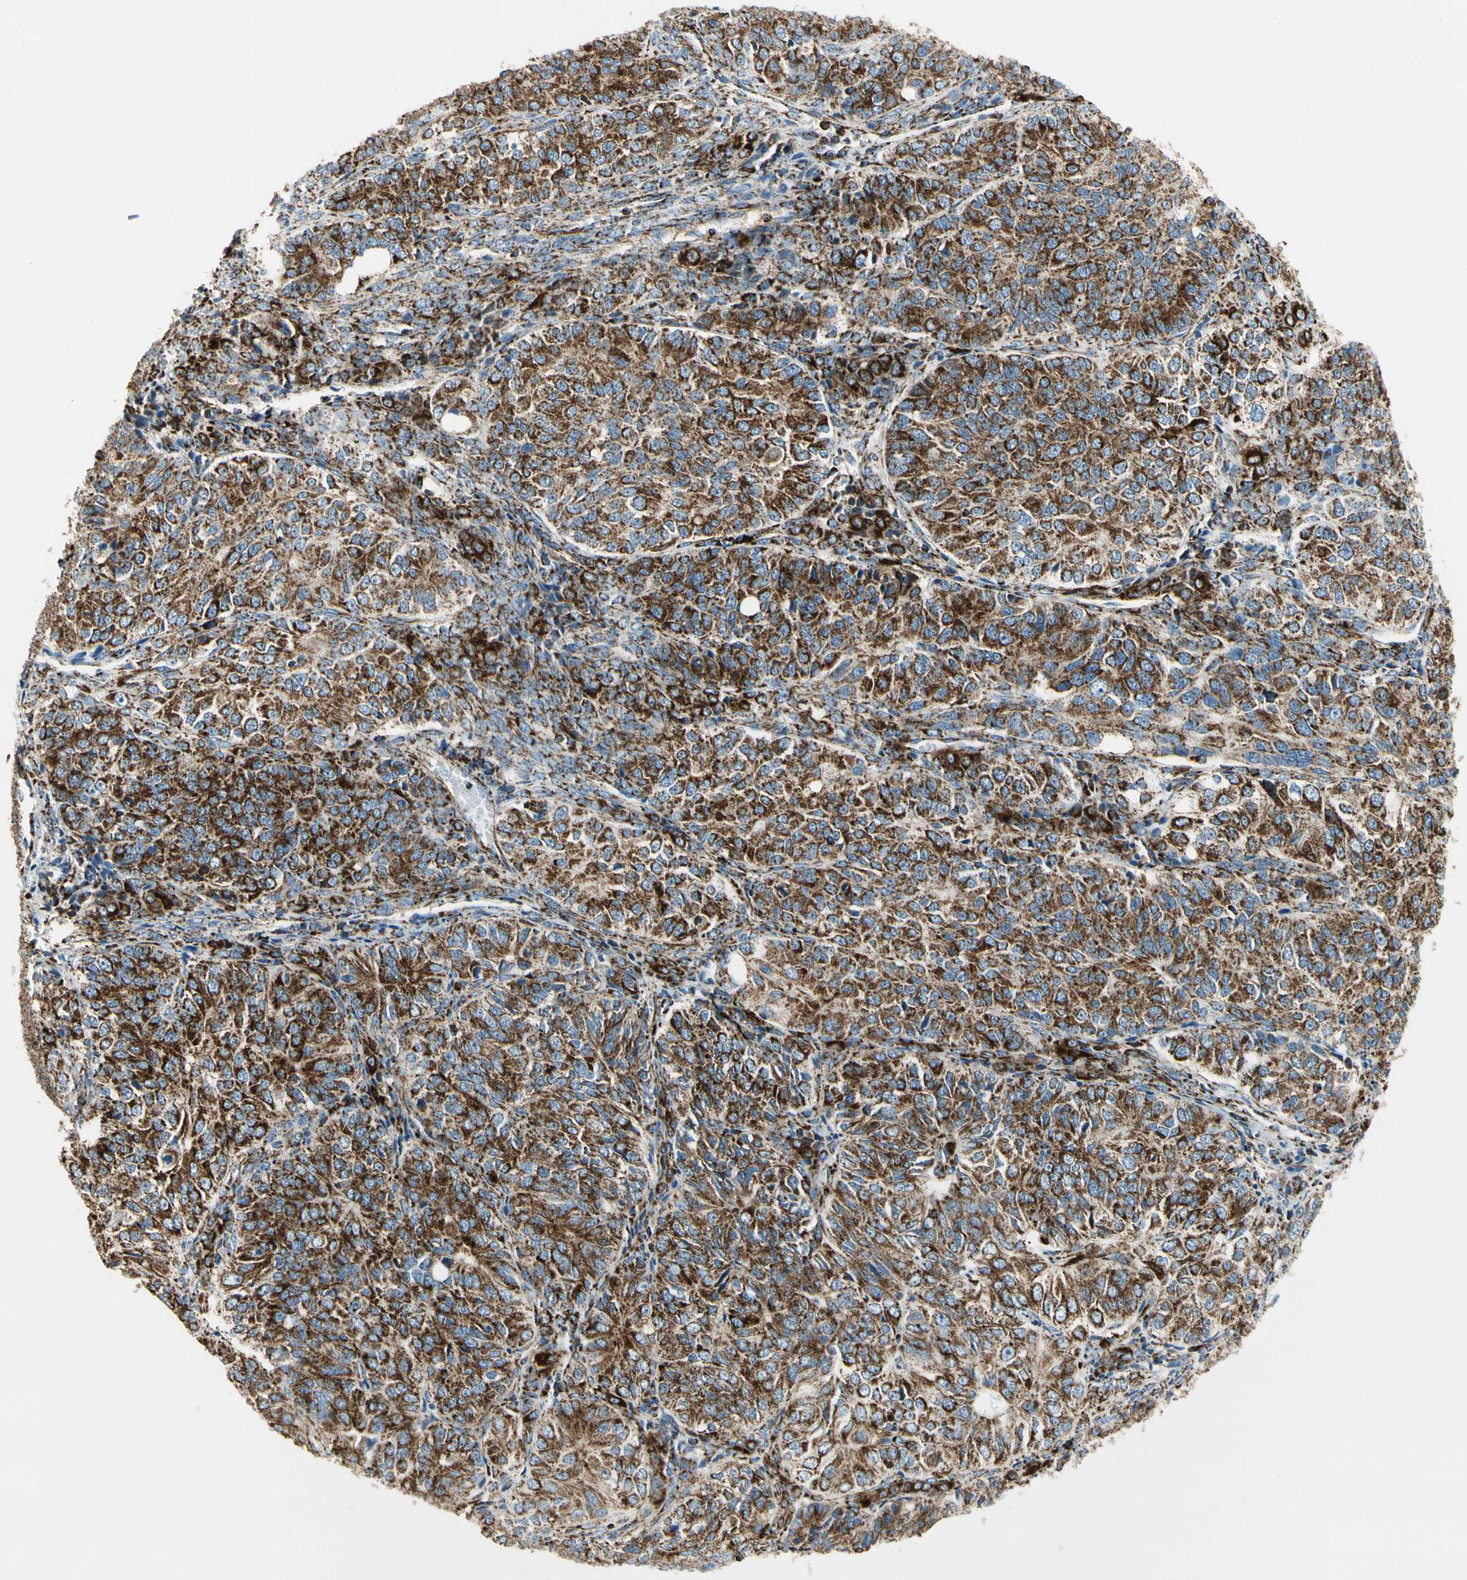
{"staining": {"intensity": "strong", "quantity": ">75%", "location": "cytoplasmic/membranous"}, "tissue": "ovarian cancer", "cell_type": "Tumor cells", "image_type": "cancer", "snomed": [{"axis": "morphology", "description": "Carcinoma, endometroid"}, {"axis": "topography", "description": "Ovary"}], "caption": "Immunohistochemical staining of human endometroid carcinoma (ovarian) reveals strong cytoplasmic/membranous protein staining in about >75% of tumor cells. (IHC, brightfield microscopy, high magnification).", "gene": "ME2", "patient": {"sex": "female", "age": 51}}